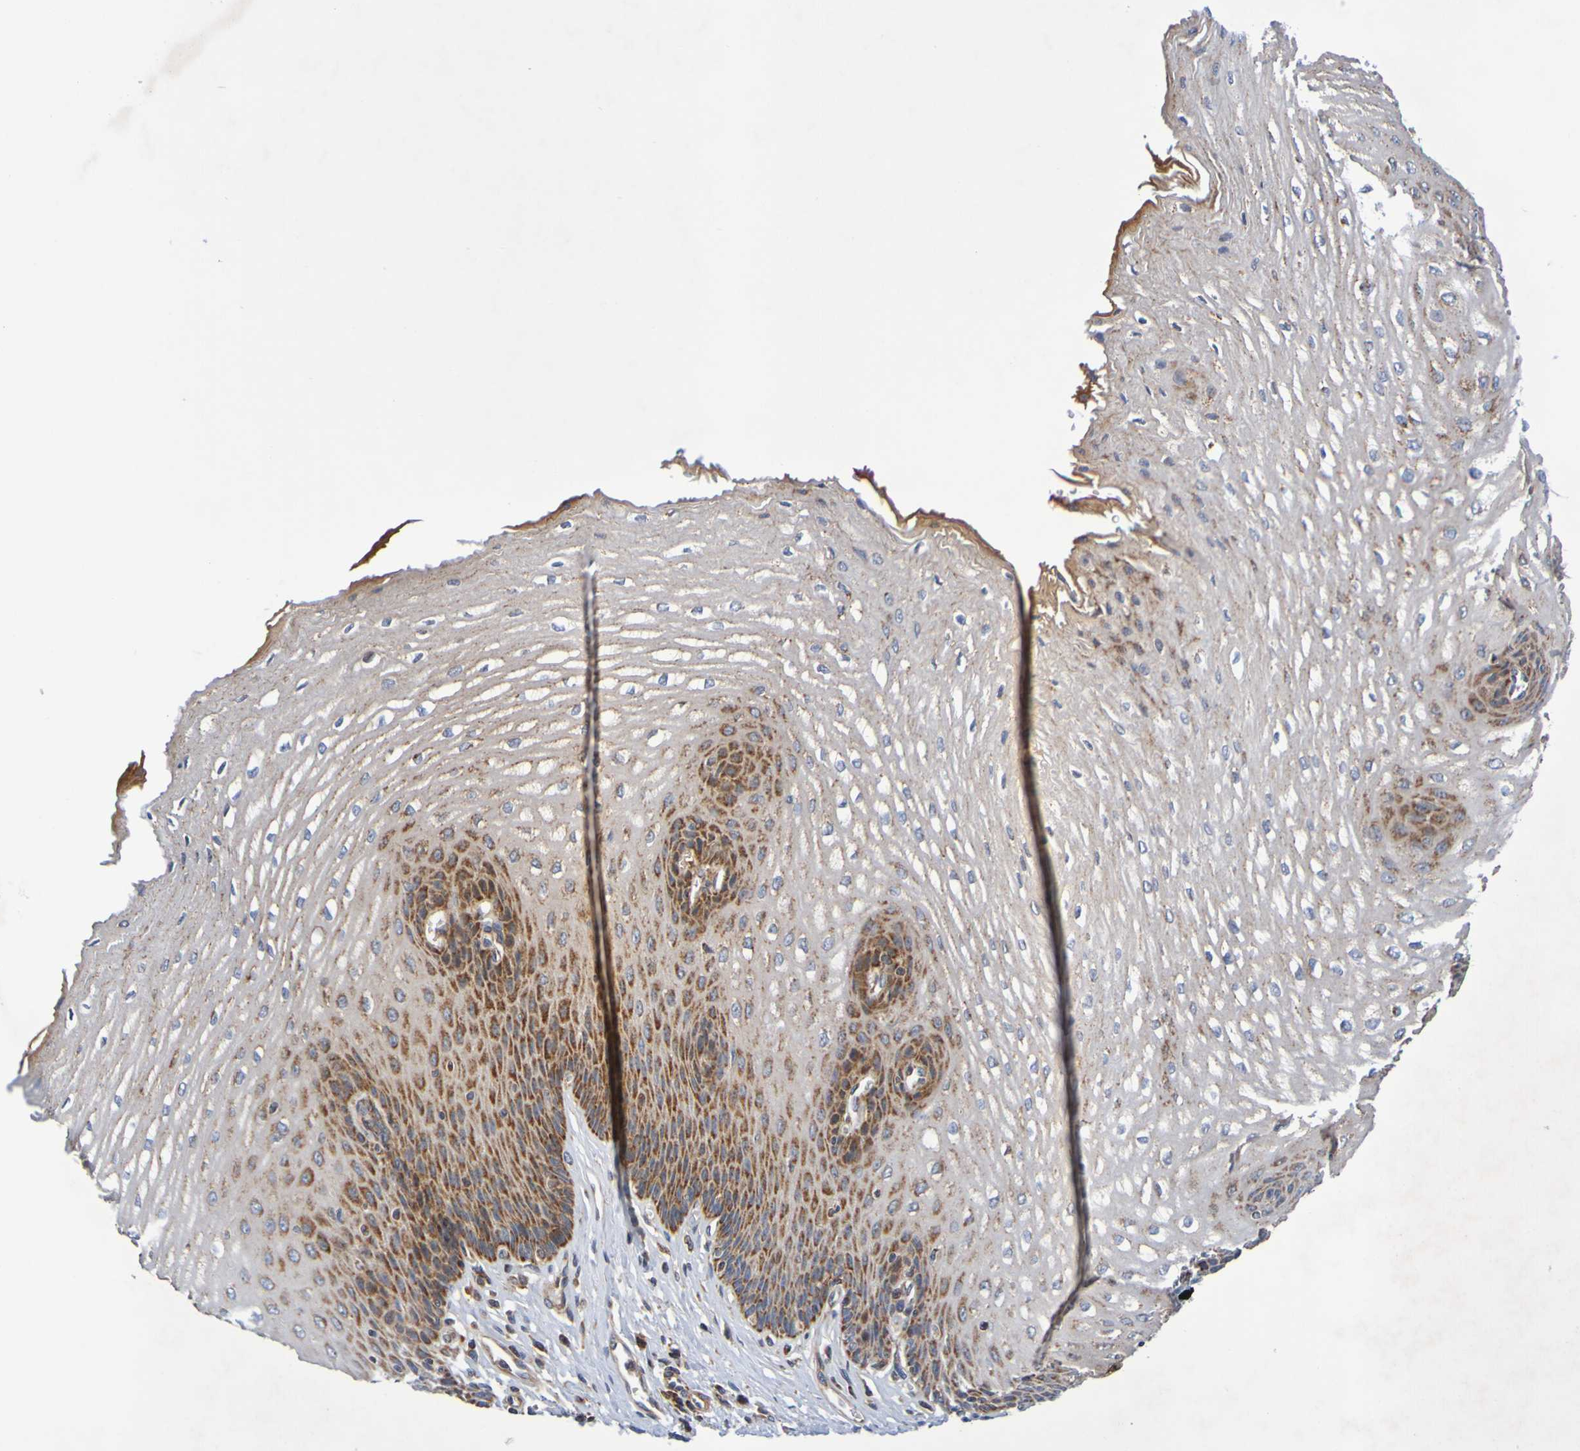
{"staining": {"intensity": "strong", "quantity": "25%-75%", "location": "cytoplasmic/membranous"}, "tissue": "esophagus", "cell_type": "Squamous epithelial cells", "image_type": "normal", "snomed": [{"axis": "morphology", "description": "Normal tissue, NOS"}, {"axis": "topography", "description": "Esophagus"}], "caption": "This histopathology image shows immunohistochemistry (IHC) staining of benign human esophagus, with high strong cytoplasmic/membranous positivity in about 25%-75% of squamous epithelial cells.", "gene": "CCDC51", "patient": {"sex": "male", "age": 54}}